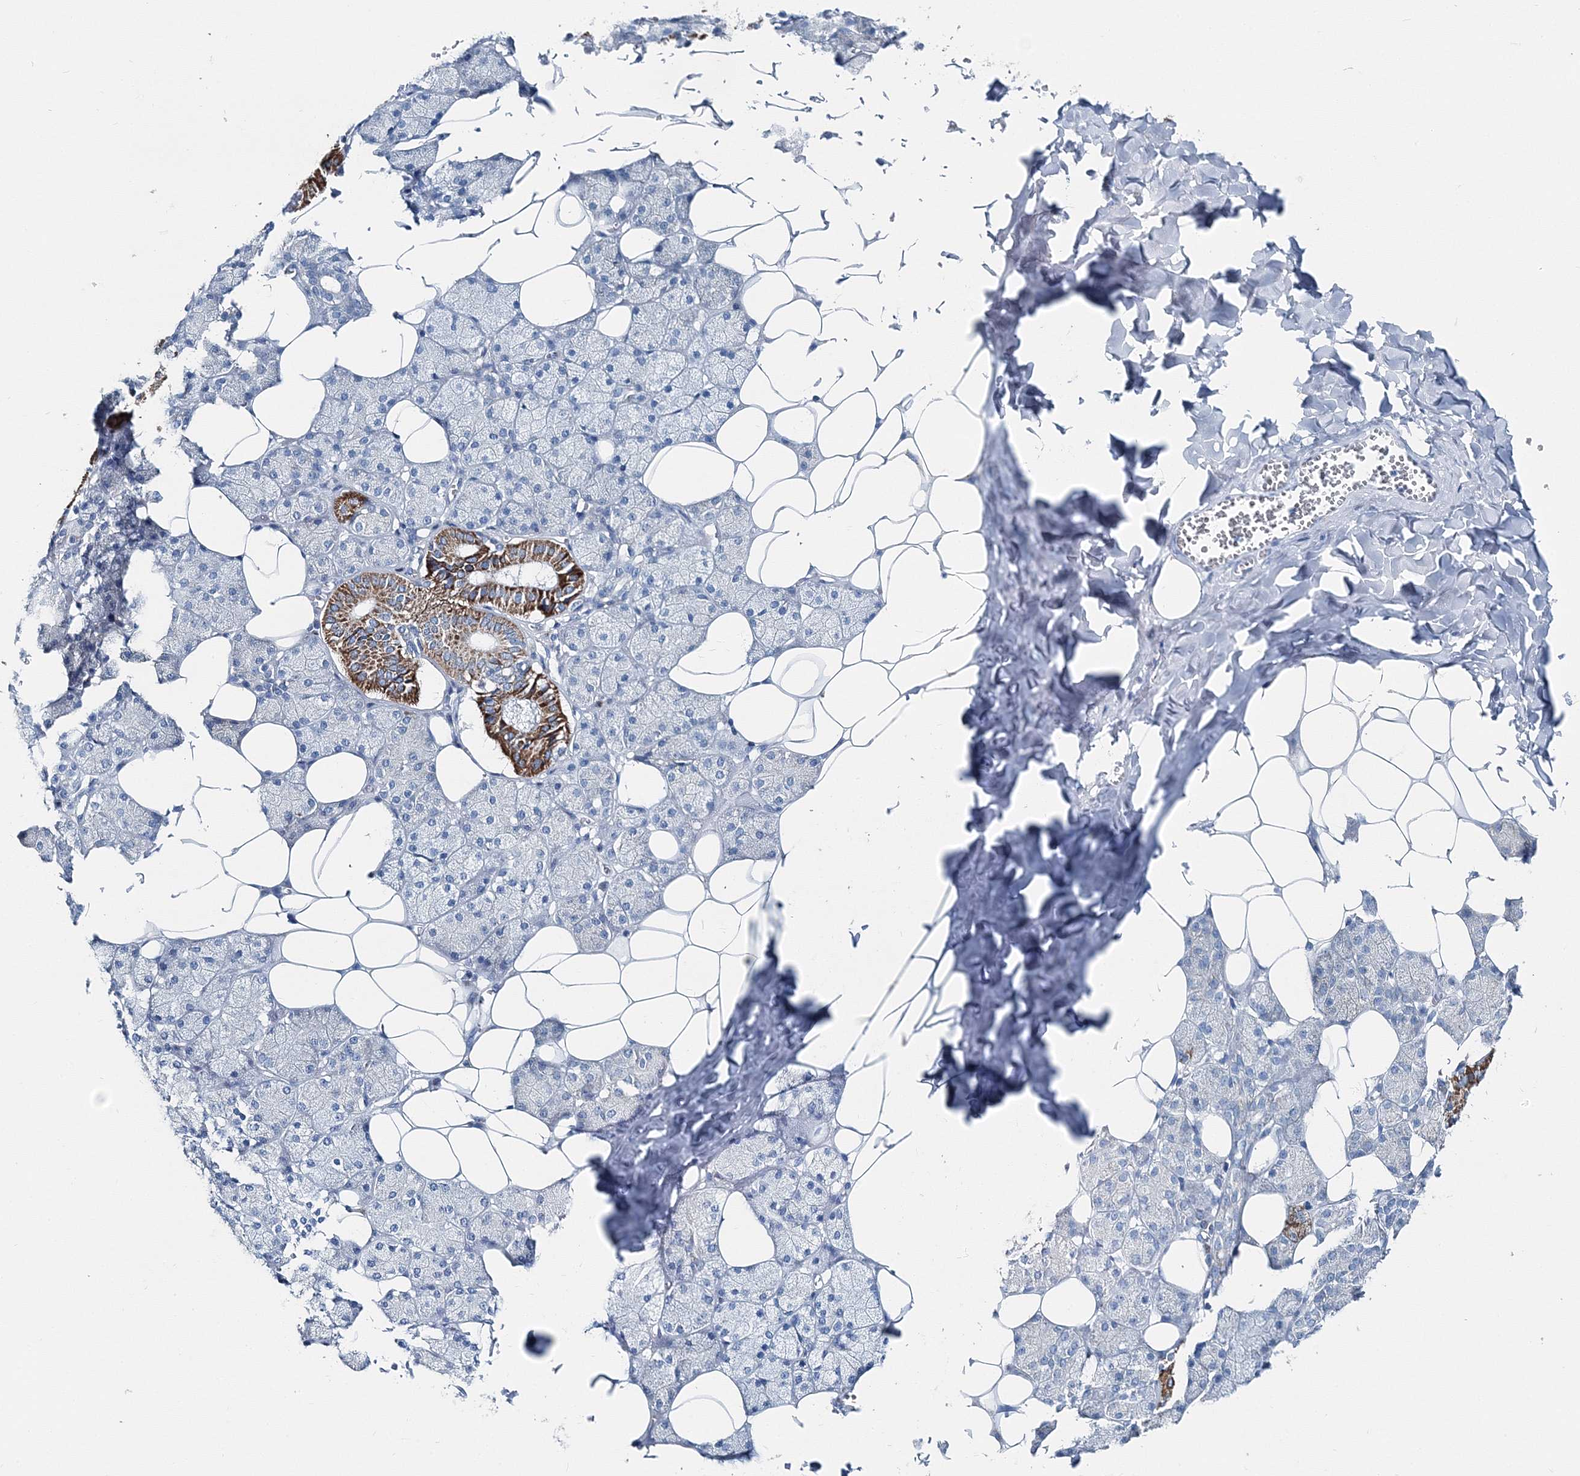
{"staining": {"intensity": "strong", "quantity": "<25%", "location": "cytoplasmic/membranous"}, "tissue": "salivary gland", "cell_type": "Glandular cells", "image_type": "normal", "snomed": [{"axis": "morphology", "description": "Normal tissue, NOS"}, {"axis": "topography", "description": "Salivary gland"}], "caption": "Immunohistochemistry (IHC) image of normal salivary gland stained for a protein (brown), which shows medium levels of strong cytoplasmic/membranous staining in about <25% of glandular cells.", "gene": "GABARAPL2", "patient": {"sex": "female", "age": 33}}